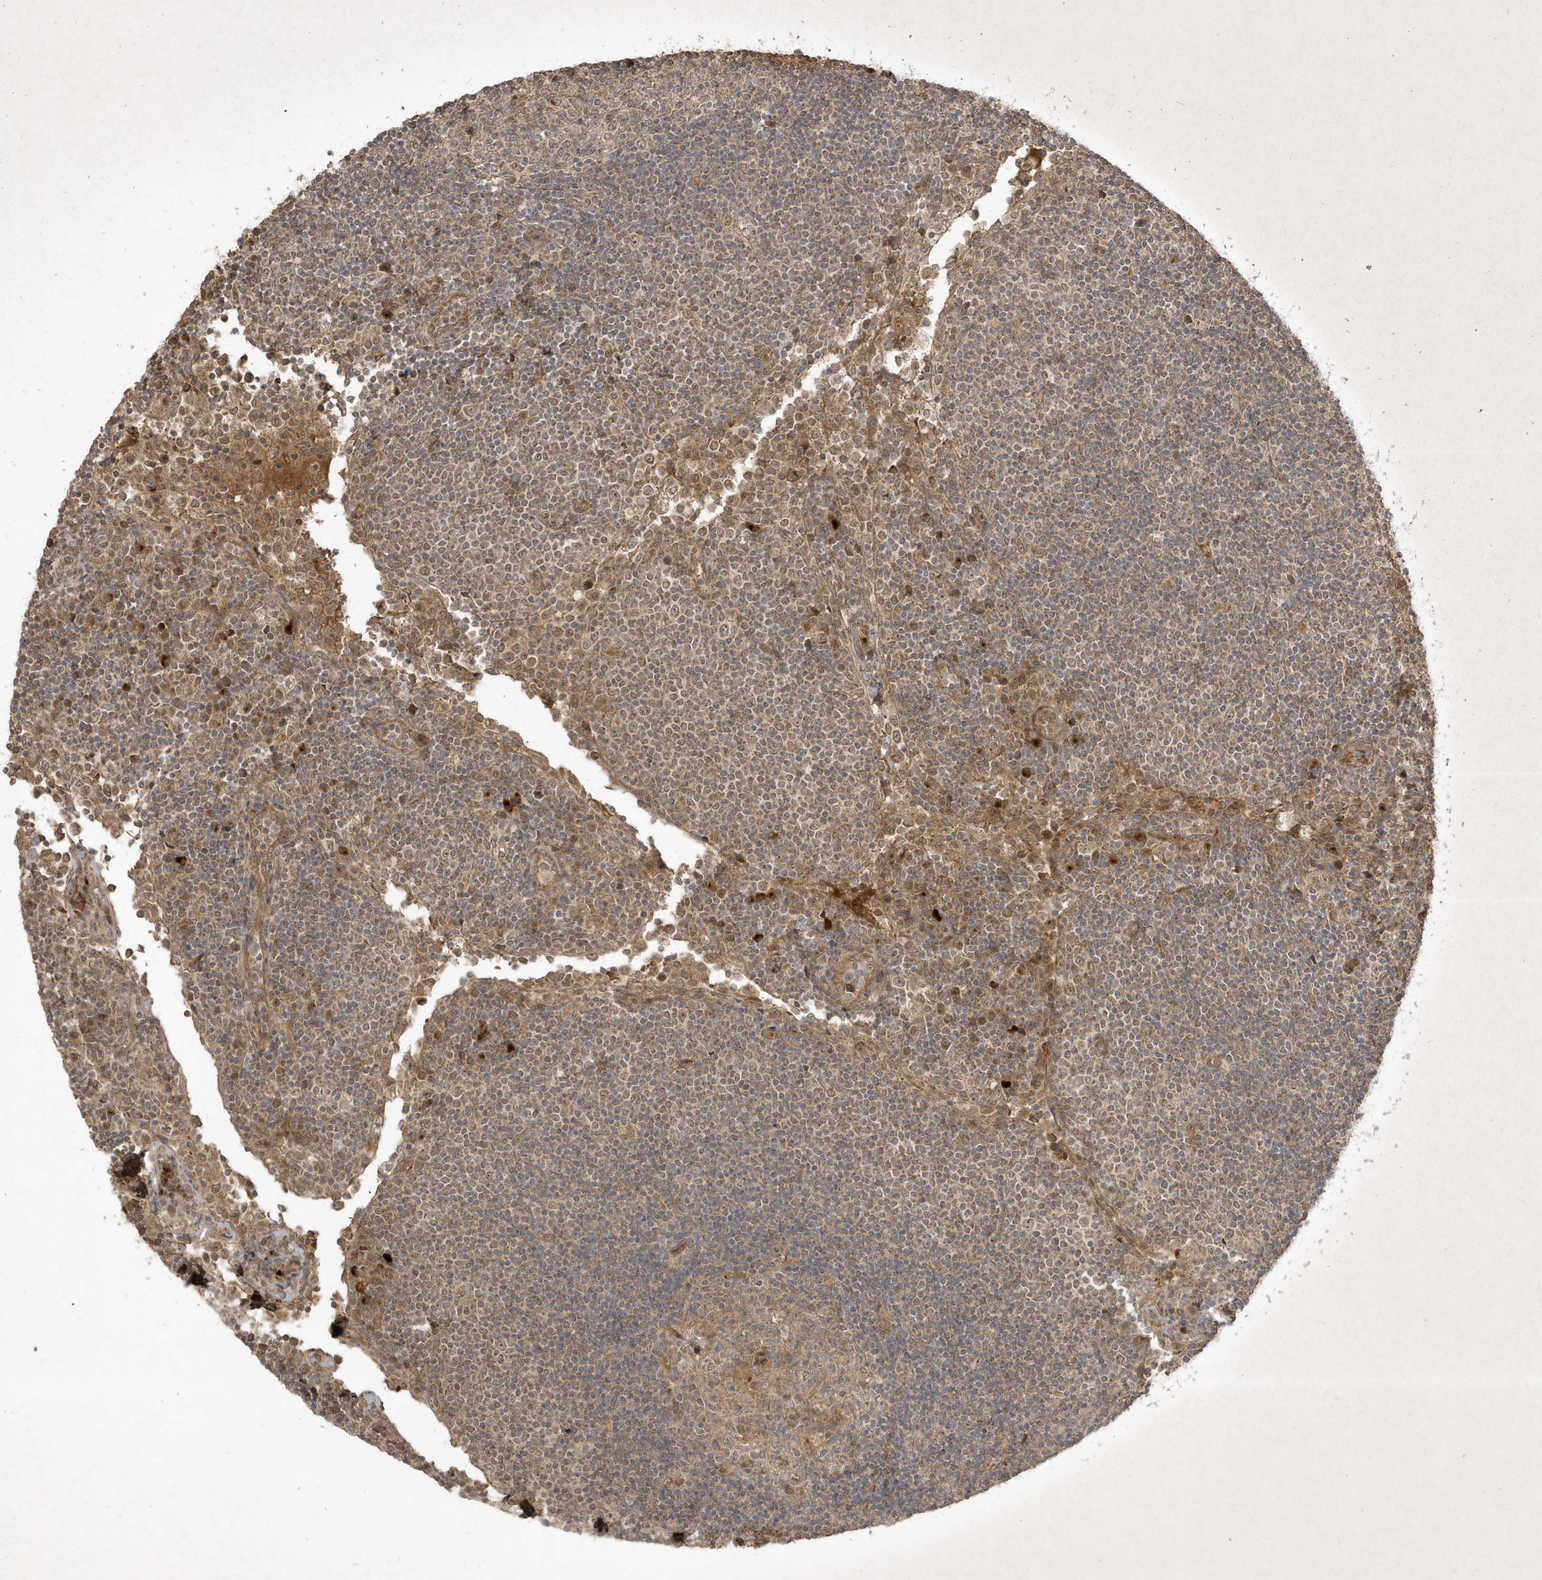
{"staining": {"intensity": "weak", "quantity": "25%-75%", "location": "cytoplasmic/membranous"}, "tissue": "lymph node", "cell_type": "Germinal center cells", "image_type": "normal", "snomed": [{"axis": "morphology", "description": "Normal tissue, NOS"}, {"axis": "topography", "description": "Lymph node"}], "caption": "Lymph node stained with a protein marker exhibits weak staining in germinal center cells.", "gene": "FAM83C", "patient": {"sex": "female", "age": 53}}